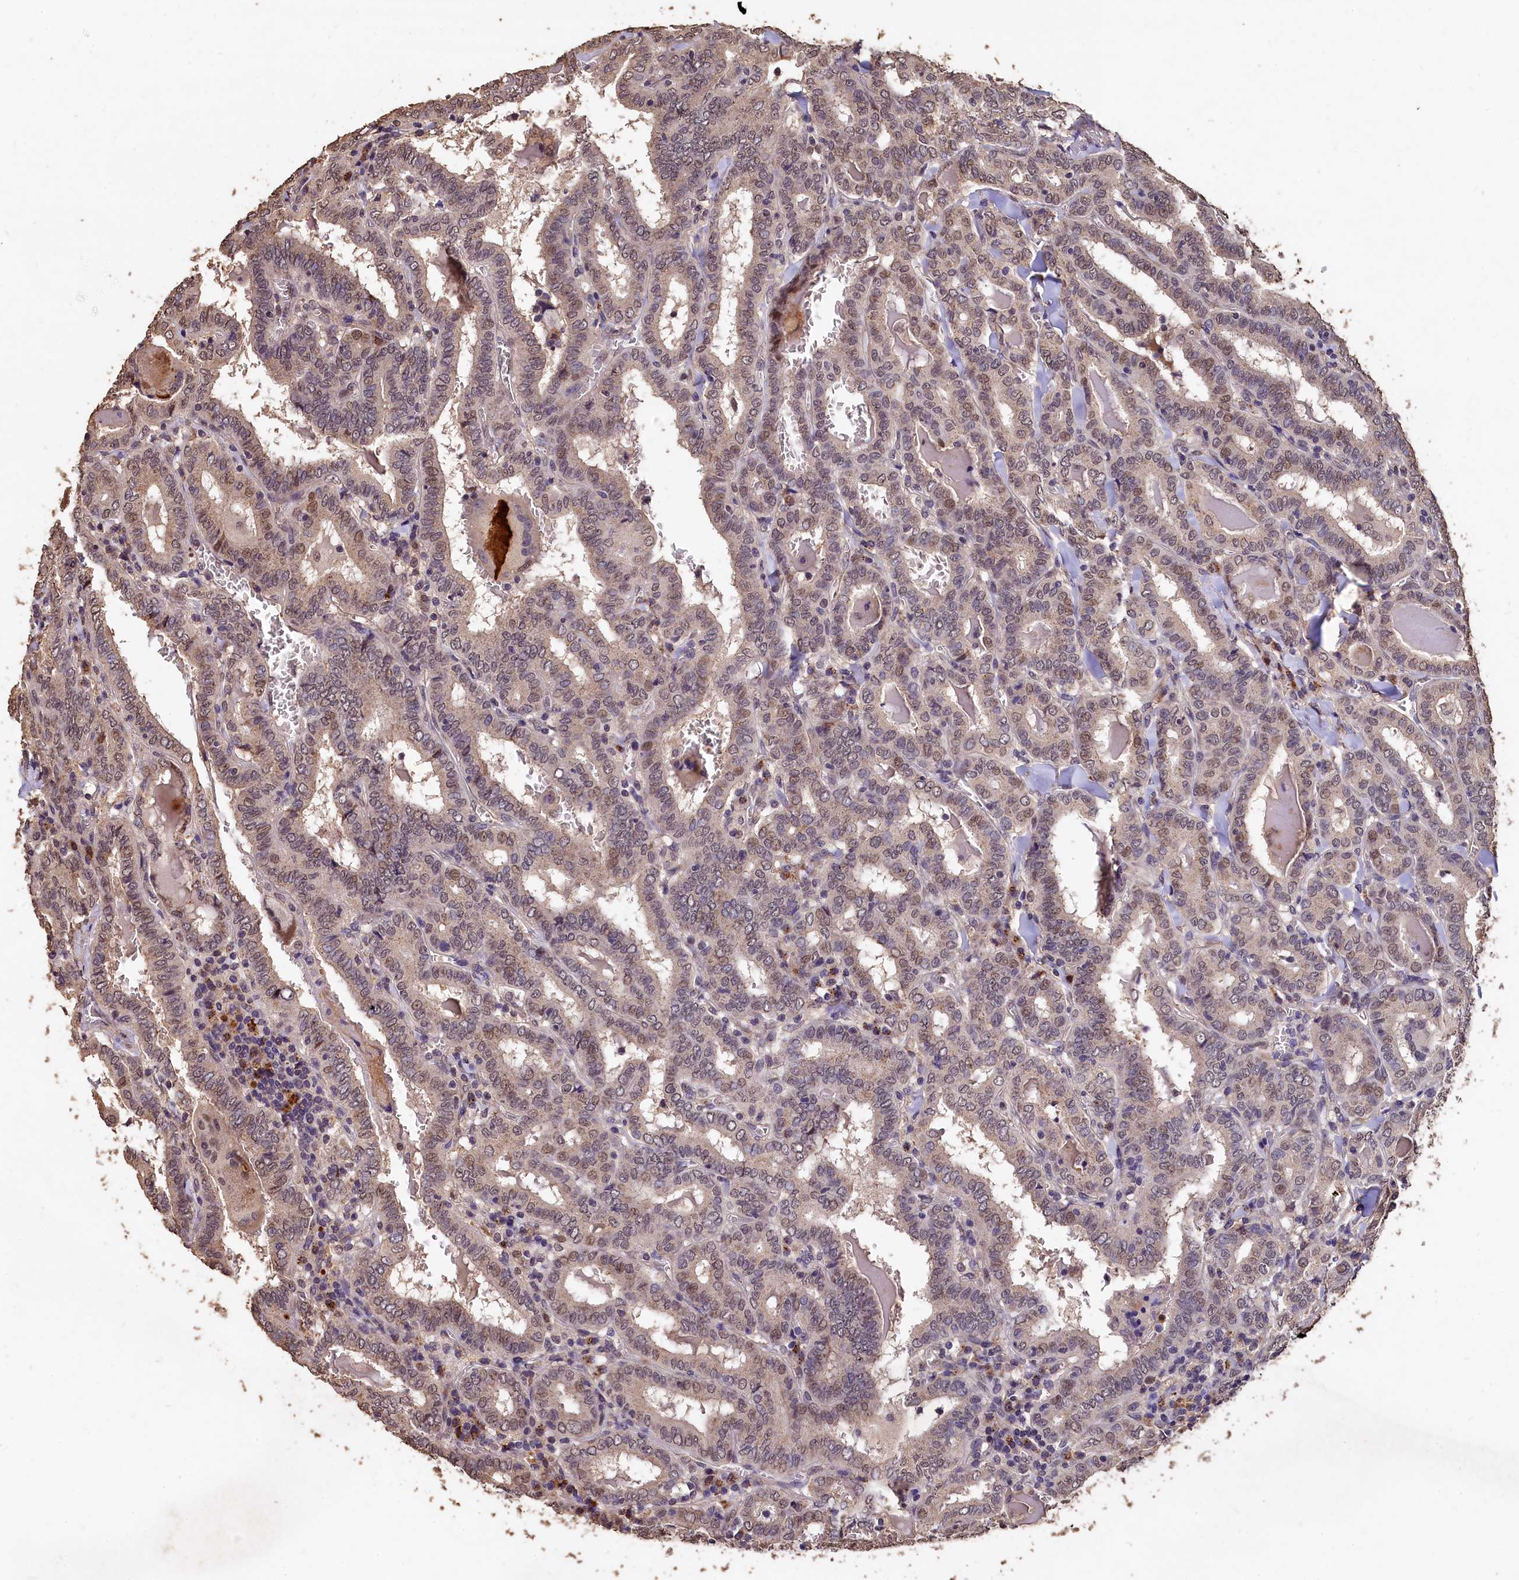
{"staining": {"intensity": "weak", "quantity": ">75%", "location": "cytoplasmic/membranous,nuclear"}, "tissue": "thyroid cancer", "cell_type": "Tumor cells", "image_type": "cancer", "snomed": [{"axis": "morphology", "description": "Papillary adenocarcinoma, NOS"}, {"axis": "topography", "description": "Thyroid gland"}], "caption": "Immunohistochemistry (IHC) photomicrograph of neoplastic tissue: human thyroid cancer (papillary adenocarcinoma) stained using IHC exhibits low levels of weak protein expression localized specifically in the cytoplasmic/membranous and nuclear of tumor cells, appearing as a cytoplasmic/membranous and nuclear brown color.", "gene": "LSM4", "patient": {"sex": "female", "age": 72}}